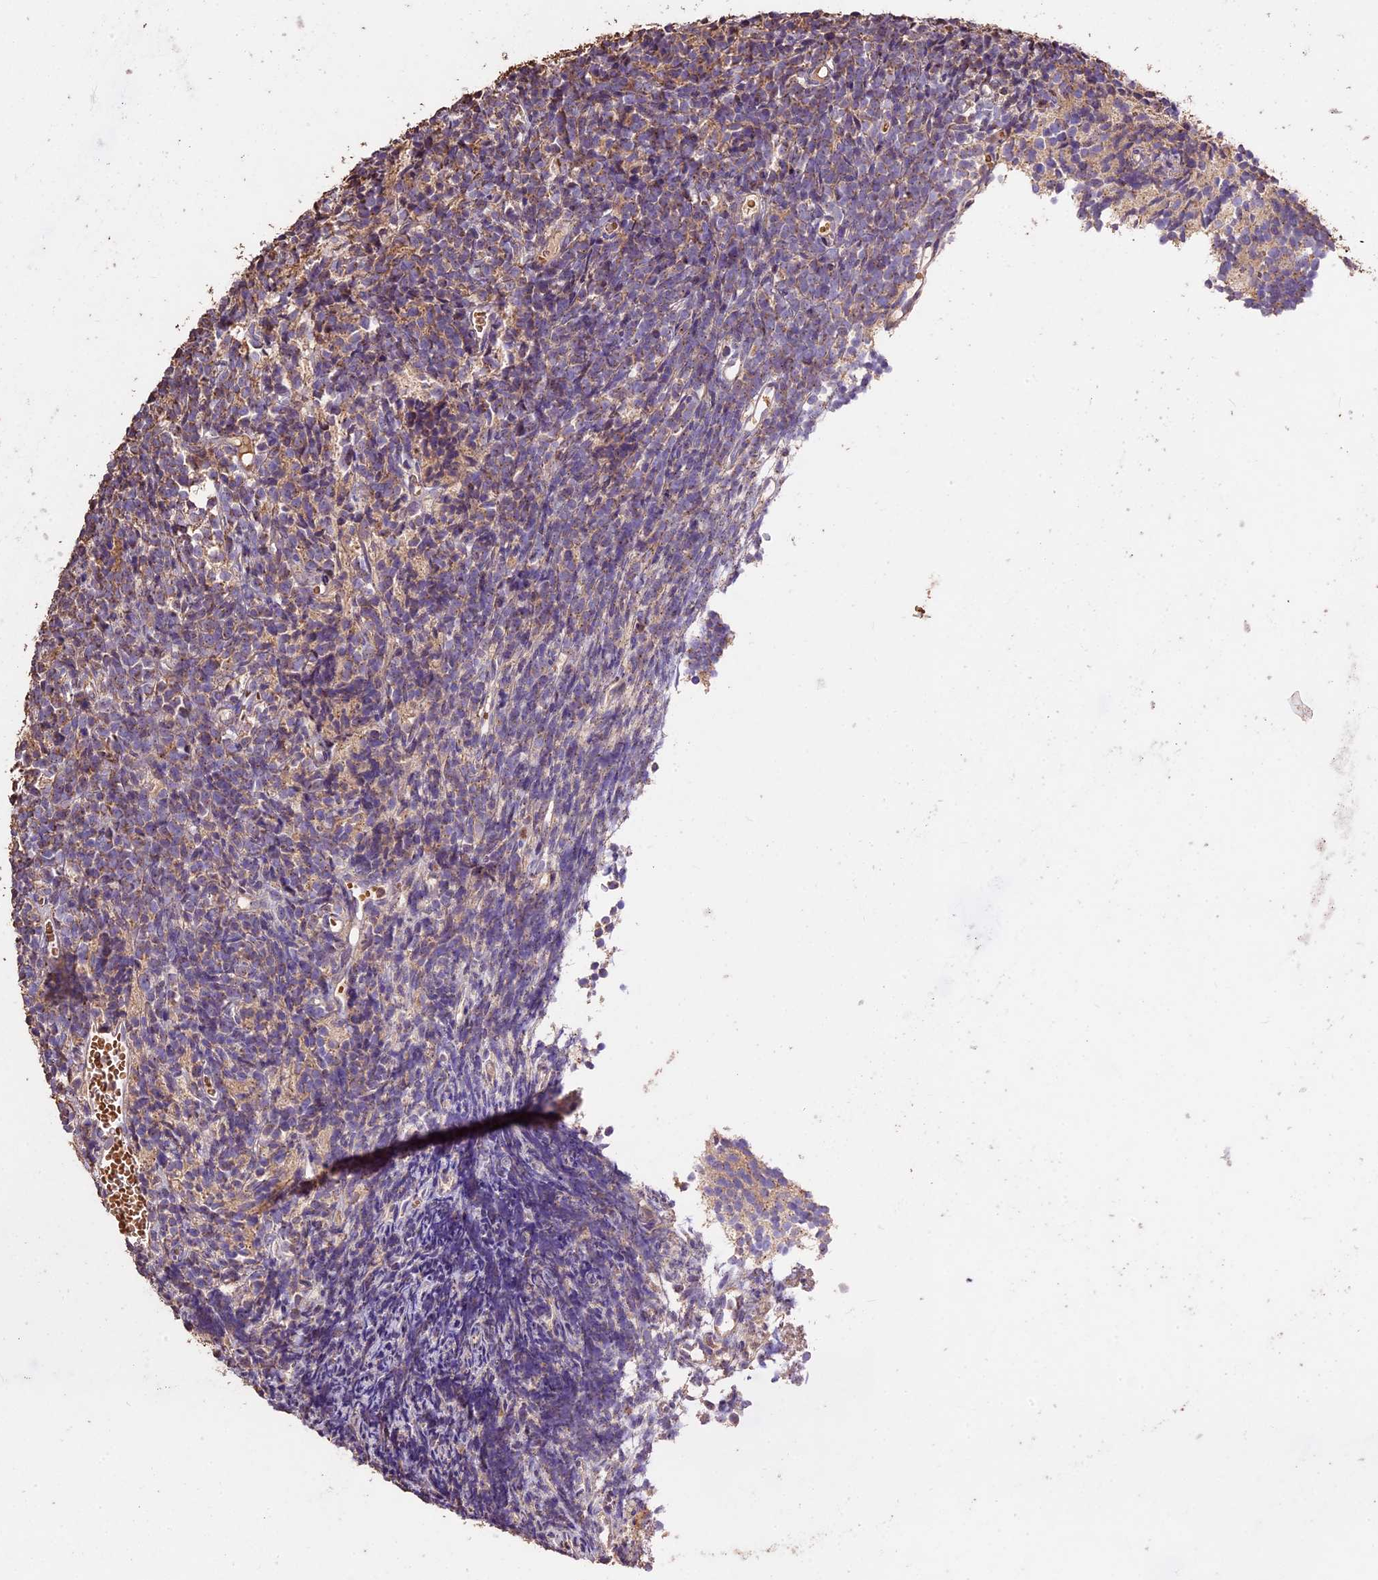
{"staining": {"intensity": "negative", "quantity": "none", "location": "none"}, "tissue": "glioma", "cell_type": "Tumor cells", "image_type": "cancer", "snomed": [{"axis": "morphology", "description": "Glioma, malignant, Low grade"}, {"axis": "topography", "description": "Brain"}], "caption": "A high-resolution histopathology image shows immunohistochemistry staining of malignant glioma (low-grade), which exhibits no significant positivity in tumor cells.", "gene": "CRLF1", "patient": {"sex": "female", "age": 1}}